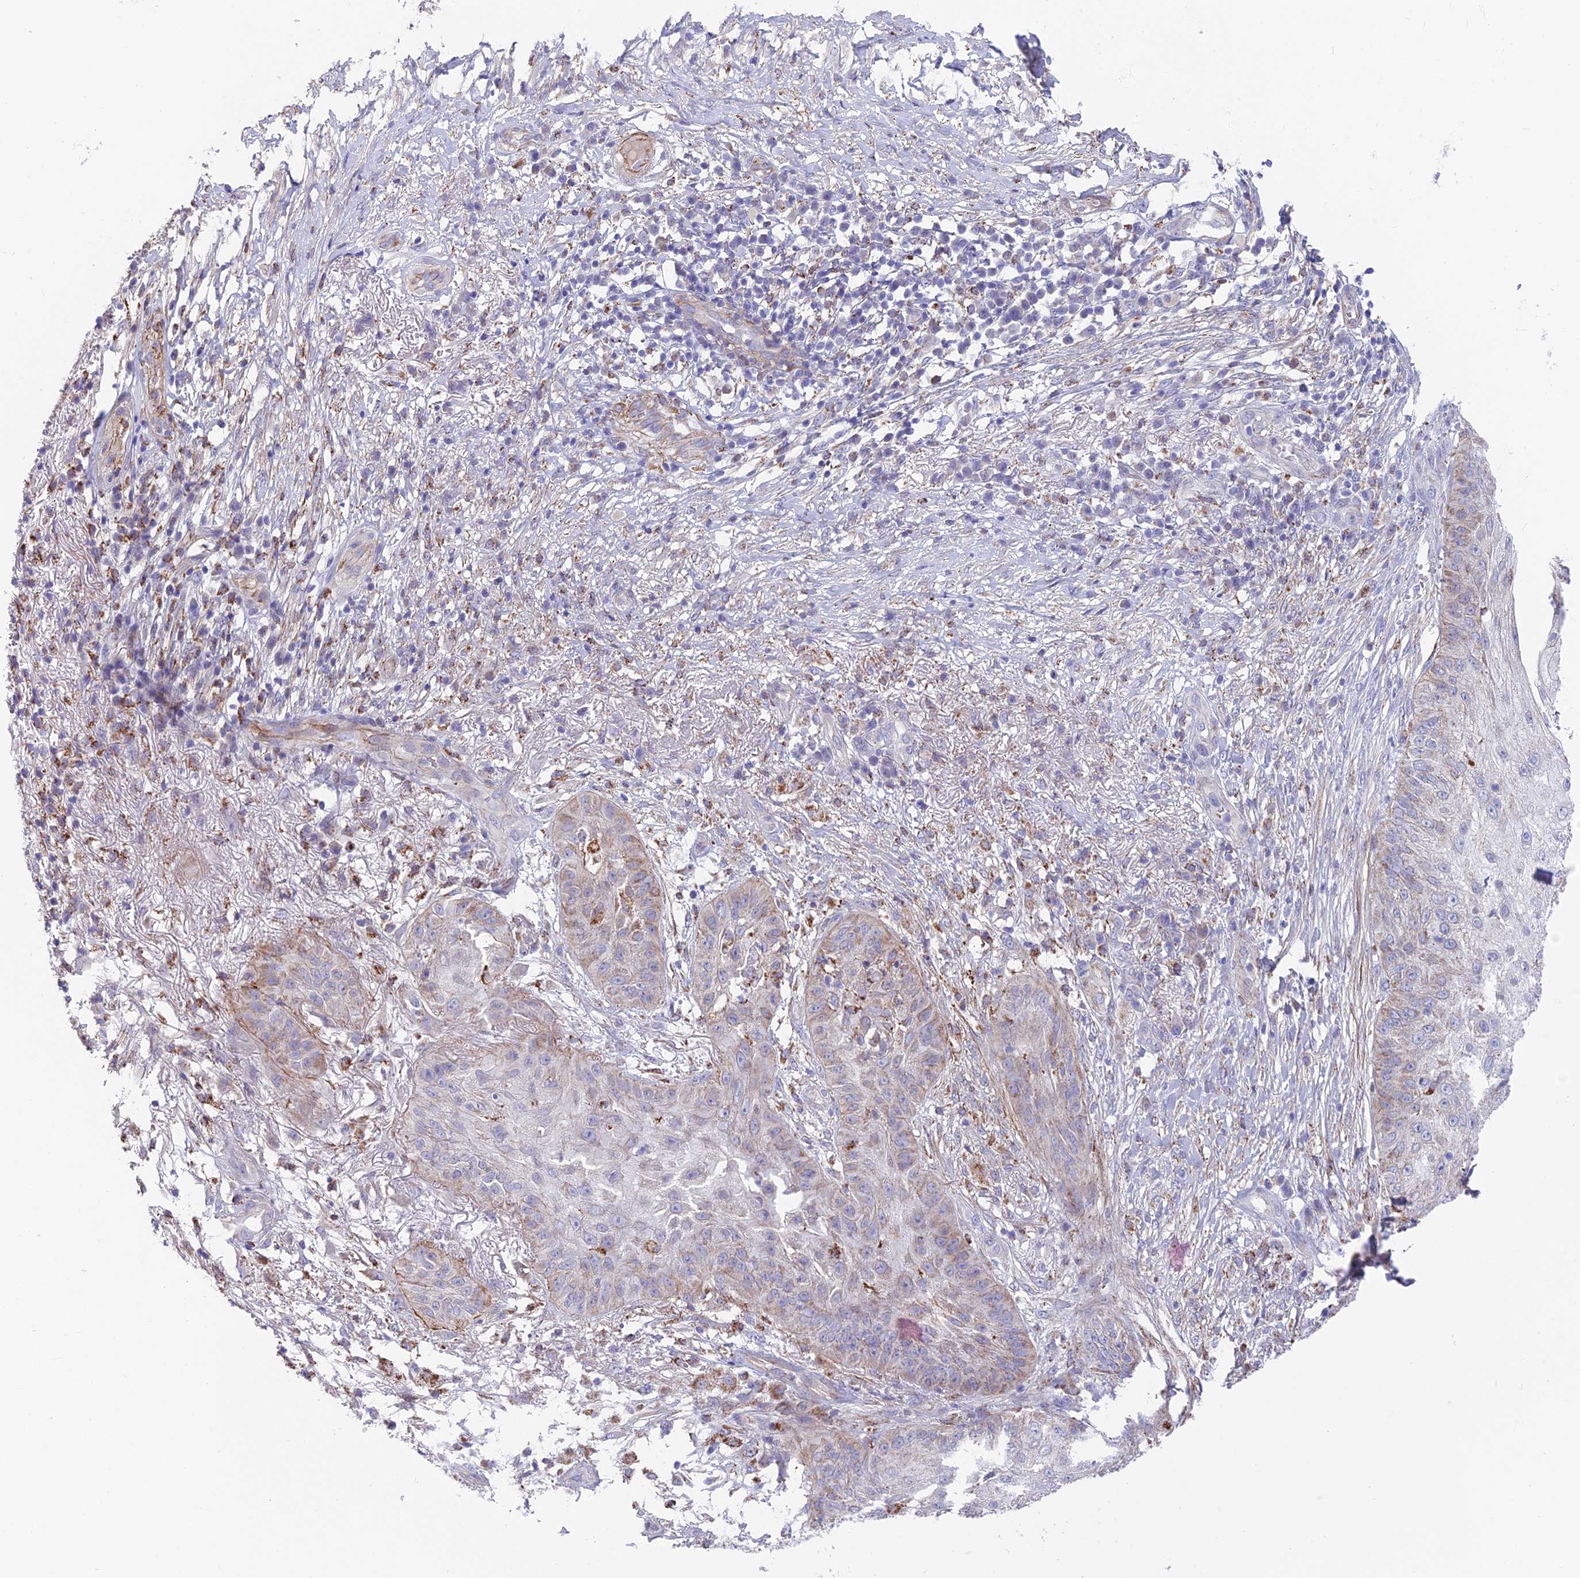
{"staining": {"intensity": "weak", "quantity": "25%-75%", "location": "cytoplasmic/membranous"}, "tissue": "skin cancer", "cell_type": "Tumor cells", "image_type": "cancer", "snomed": [{"axis": "morphology", "description": "Squamous cell carcinoma, NOS"}, {"axis": "topography", "description": "Skin"}], "caption": "Tumor cells exhibit weak cytoplasmic/membranous staining in approximately 25%-75% of cells in skin cancer (squamous cell carcinoma). Using DAB (brown) and hematoxylin (blue) stains, captured at high magnification using brightfield microscopy.", "gene": "TIGD6", "patient": {"sex": "male", "age": 70}}